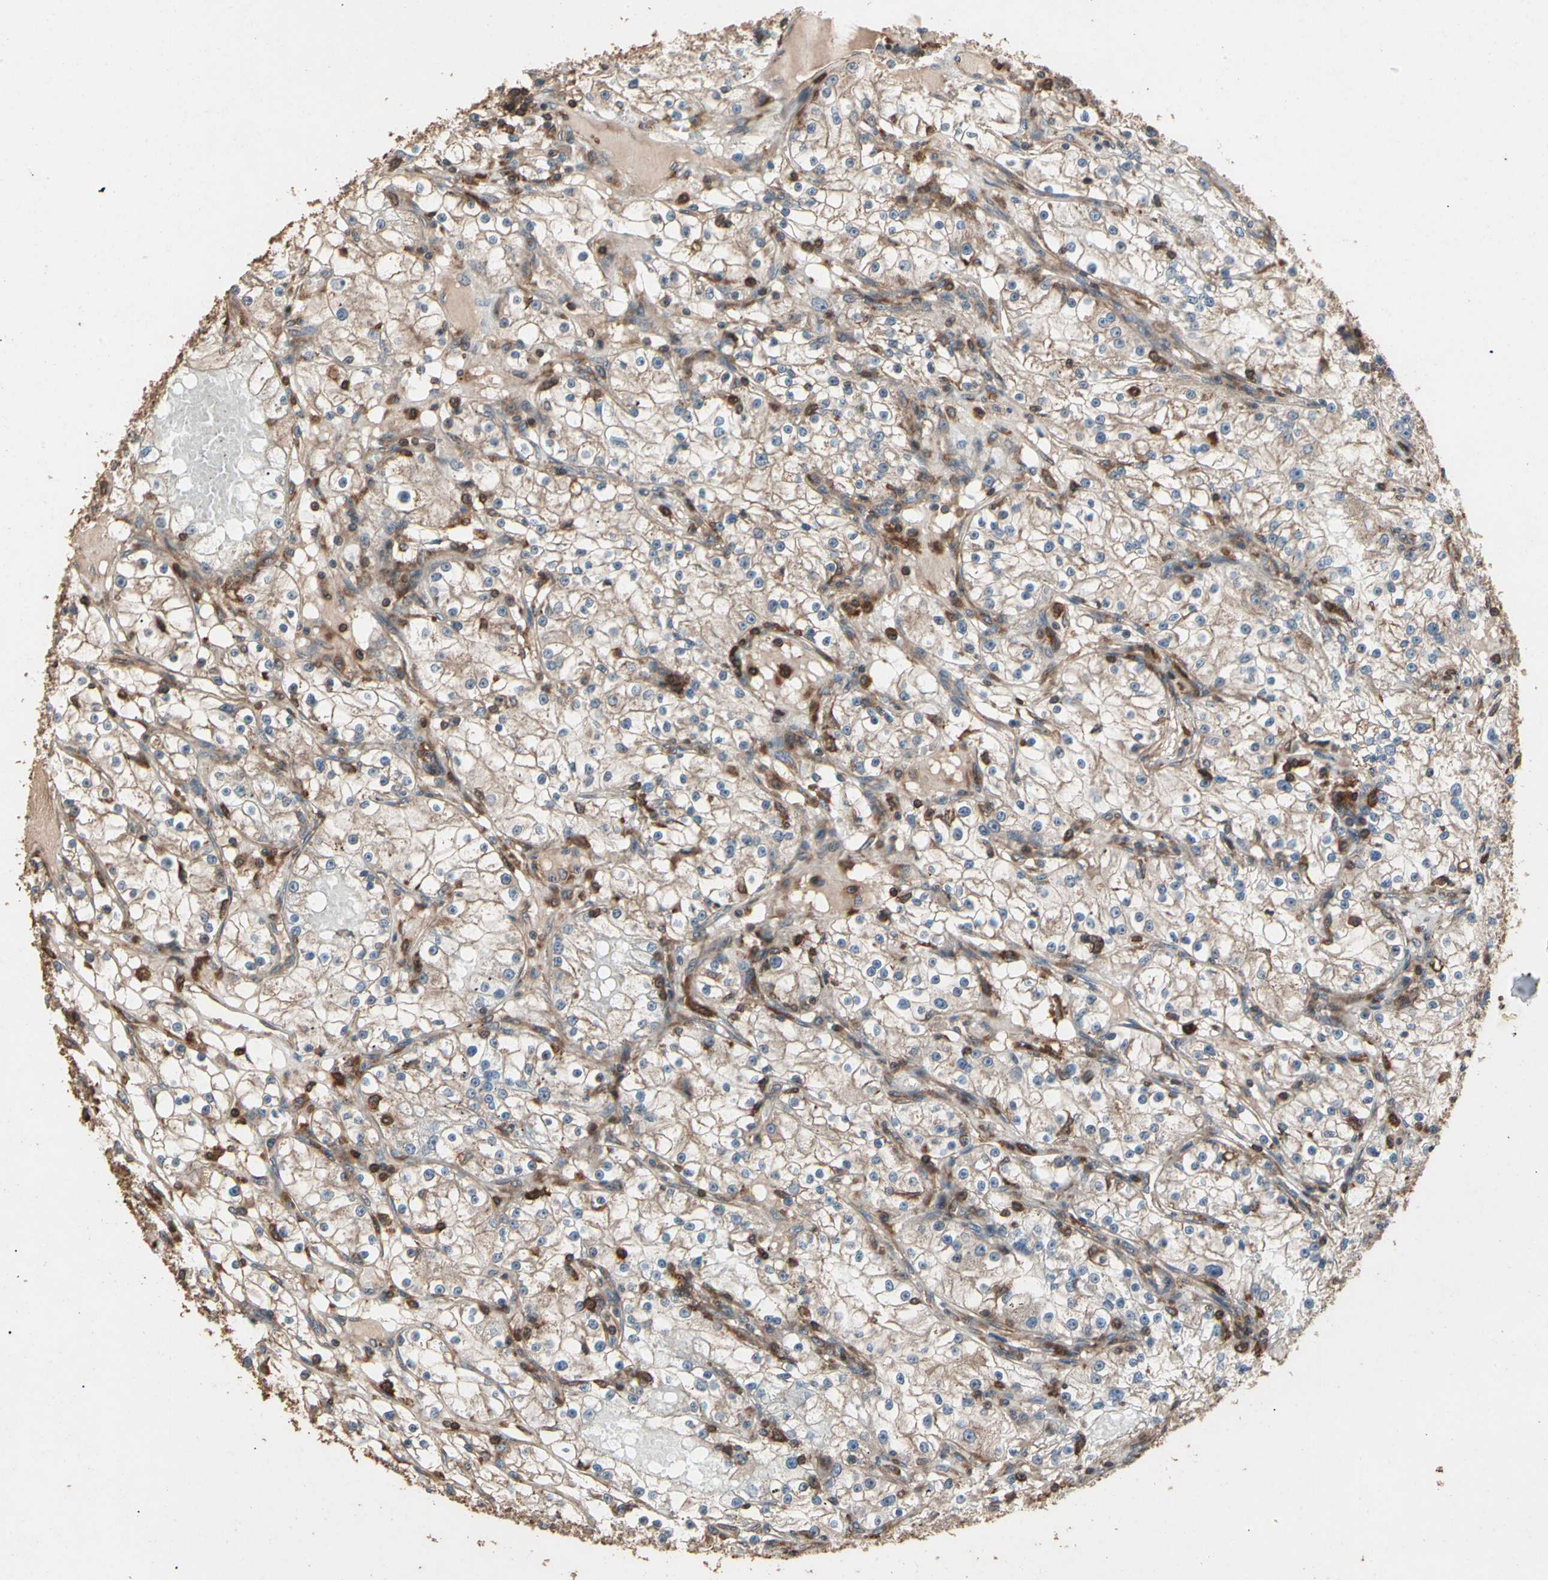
{"staining": {"intensity": "moderate", "quantity": ">75%", "location": "cytoplasmic/membranous"}, "tissue": "renal cancer", "cell_type": "Tumor cells", "image_type": "cancer", "snomed": [{"axis": "morphology", "description": "Adenocarcinoma, NOS"}, {"axis": "topography", "description": "Kidney"}], "caption": "Human renal adenocarcinoma stained with a protein marker shows moderate staining in tumor cells.", "gene": "AGBL2", "patient": {"sex": "male", "age": 56}}